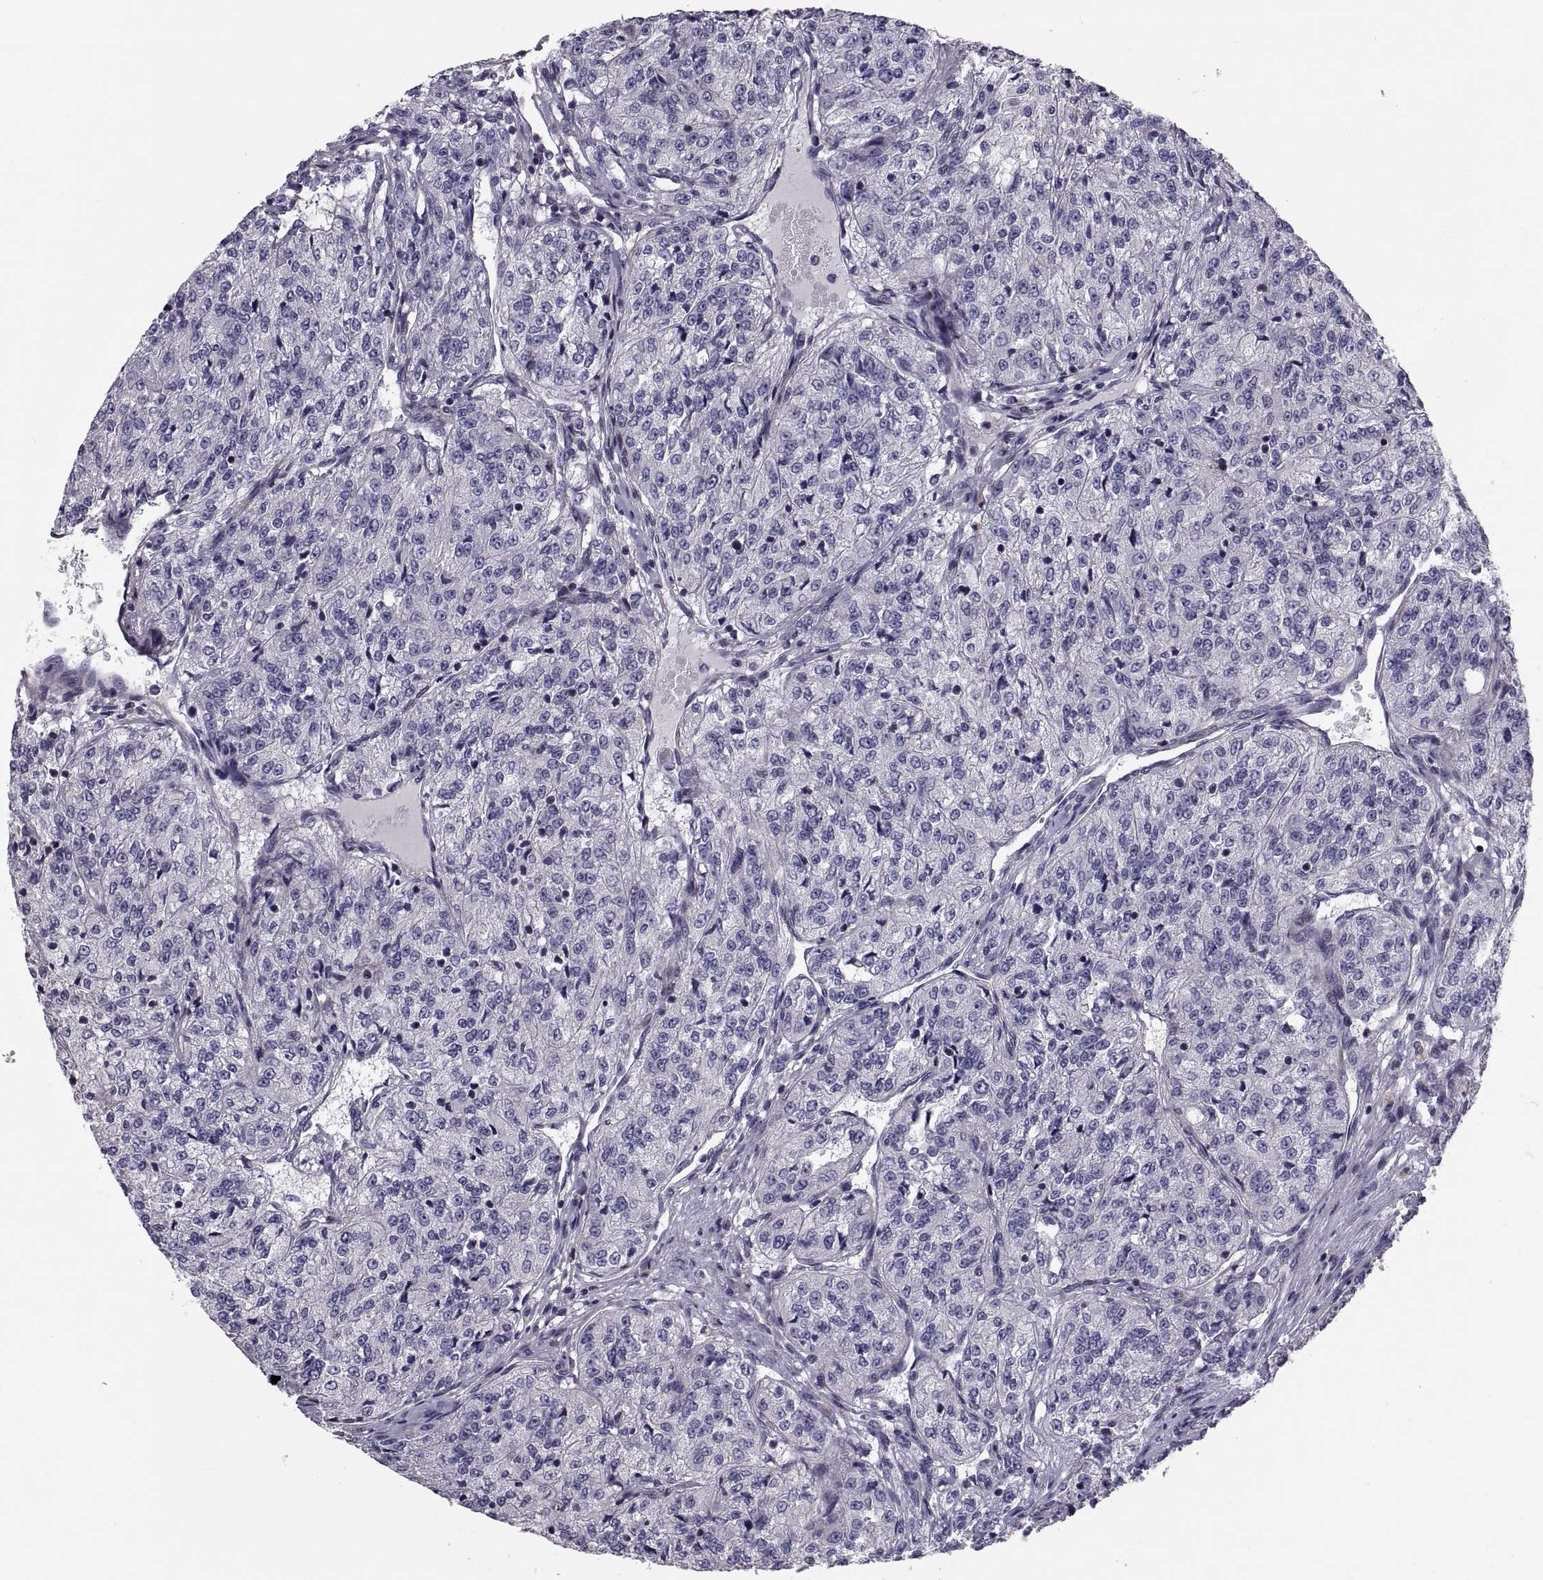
{"staining": {"intensity": "negative", "quantity": "none", "location": "none"}, "tissue": "renal cancer", "cell_type": "Tumor cells", "image_type": "cancer", "snomed": [{"axis": "morphology", "description": "Adenocarcinoma, NOS"}, {"axis": "topography", "description": "Kidney"}], "caption": "Immunohistochemistry (IHC) micrograph of human renal cancer (adenocarcinoma) stained for a protein (brown), which displays no positivity in tumor cells.", "gene": "ANO1", "patient": {"sex": "female", "age": 63}}